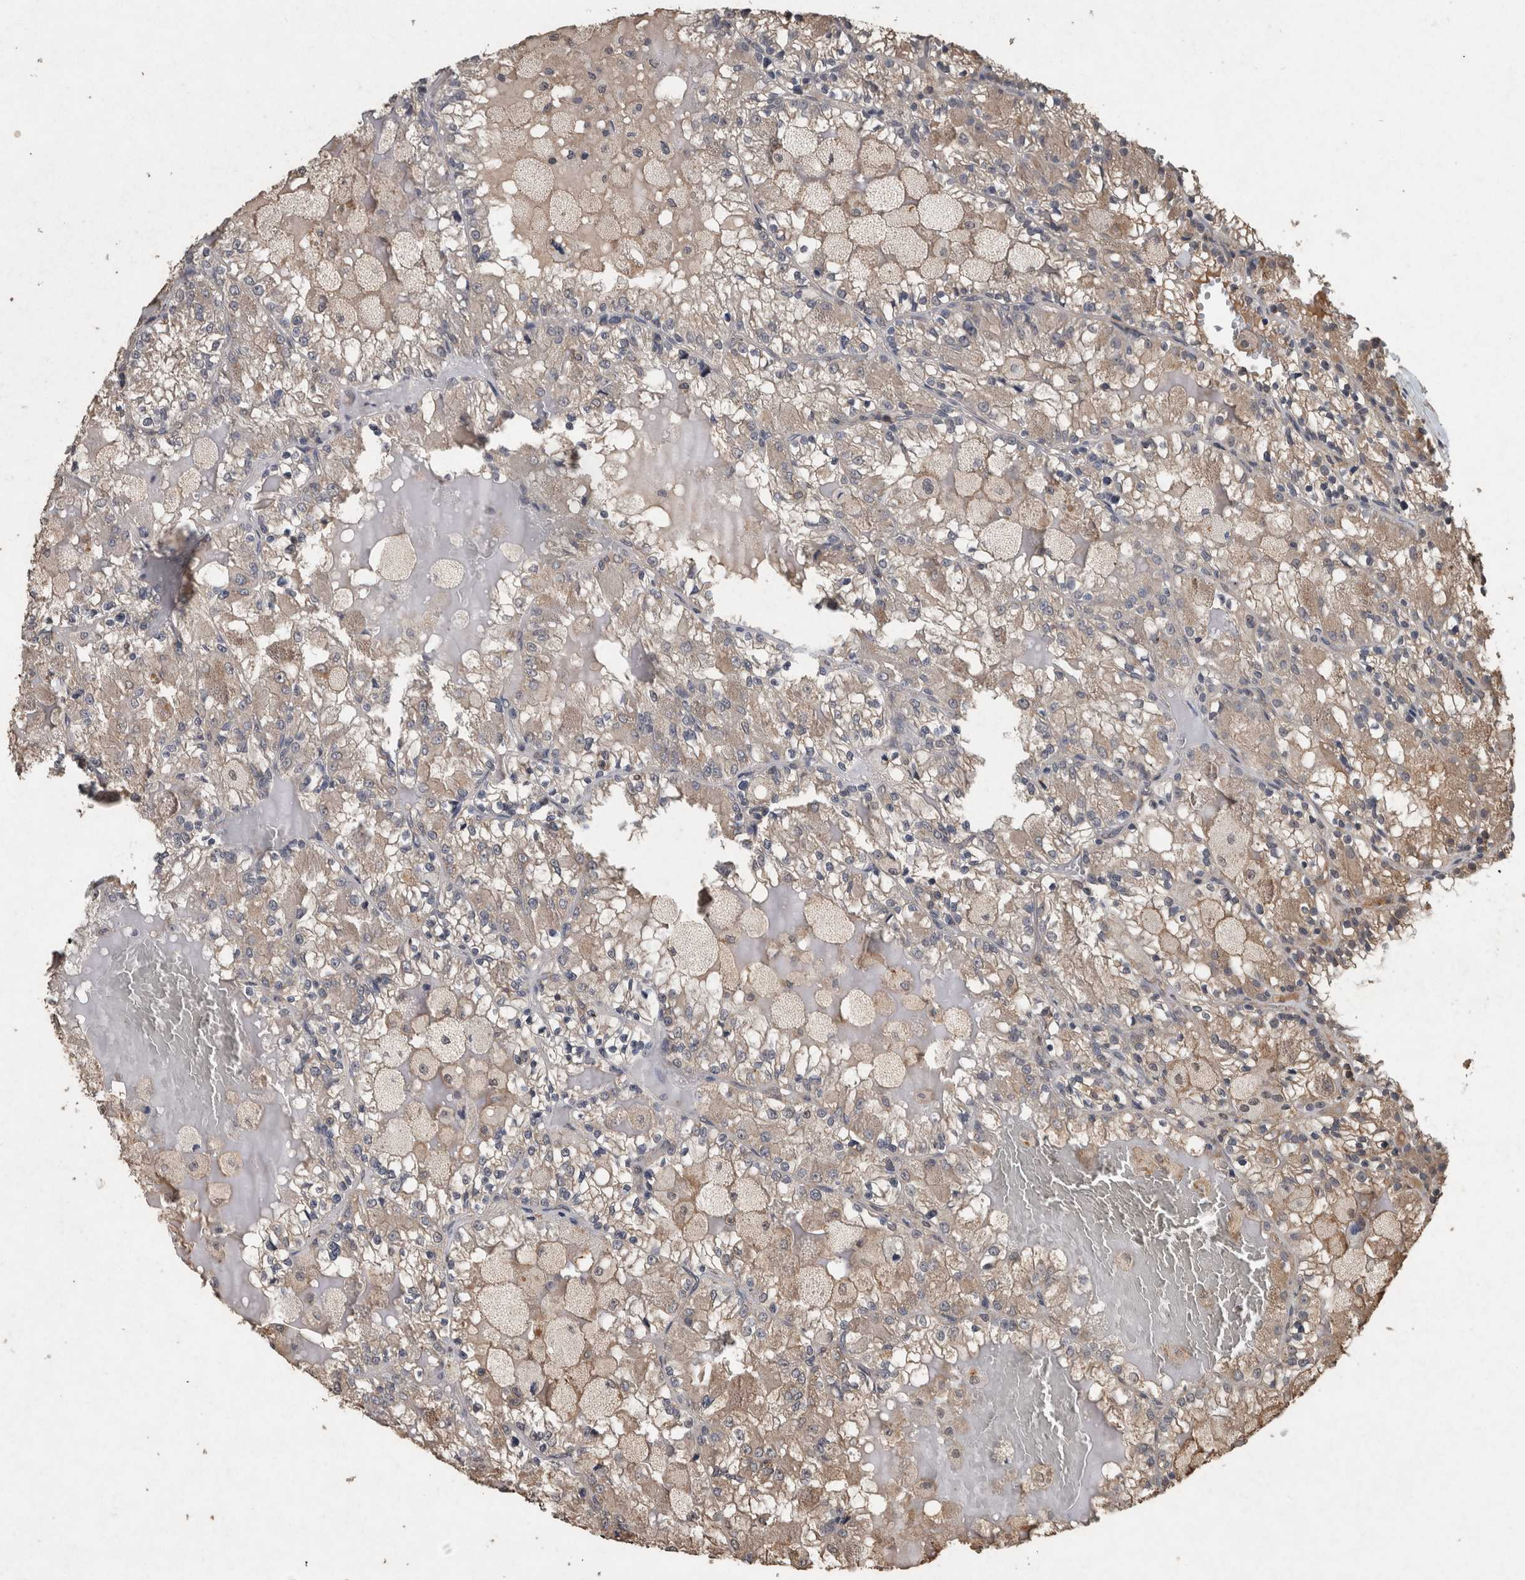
{"staining": {"intensity": "weak", "quantity": "25%-75%", "location": "cytoplasmic/membranous"}, "tissue": "renal cancer", "cell_type": "Tumor cells", "image_type": "cancer", "snomed": [{"axis": "morphology", "description": "Adenocarcinoma, NOS"}, {"axis": "topography", "description": "Kidney"}], "caption": "Renal cancer stained for a protein (brown) exhibits weak cytoplasmic/membranous positive expression in about 25%-75% of tumor cells.", "gene": "FGFRL1", "patient": {"sex": "female", "age": 56}}